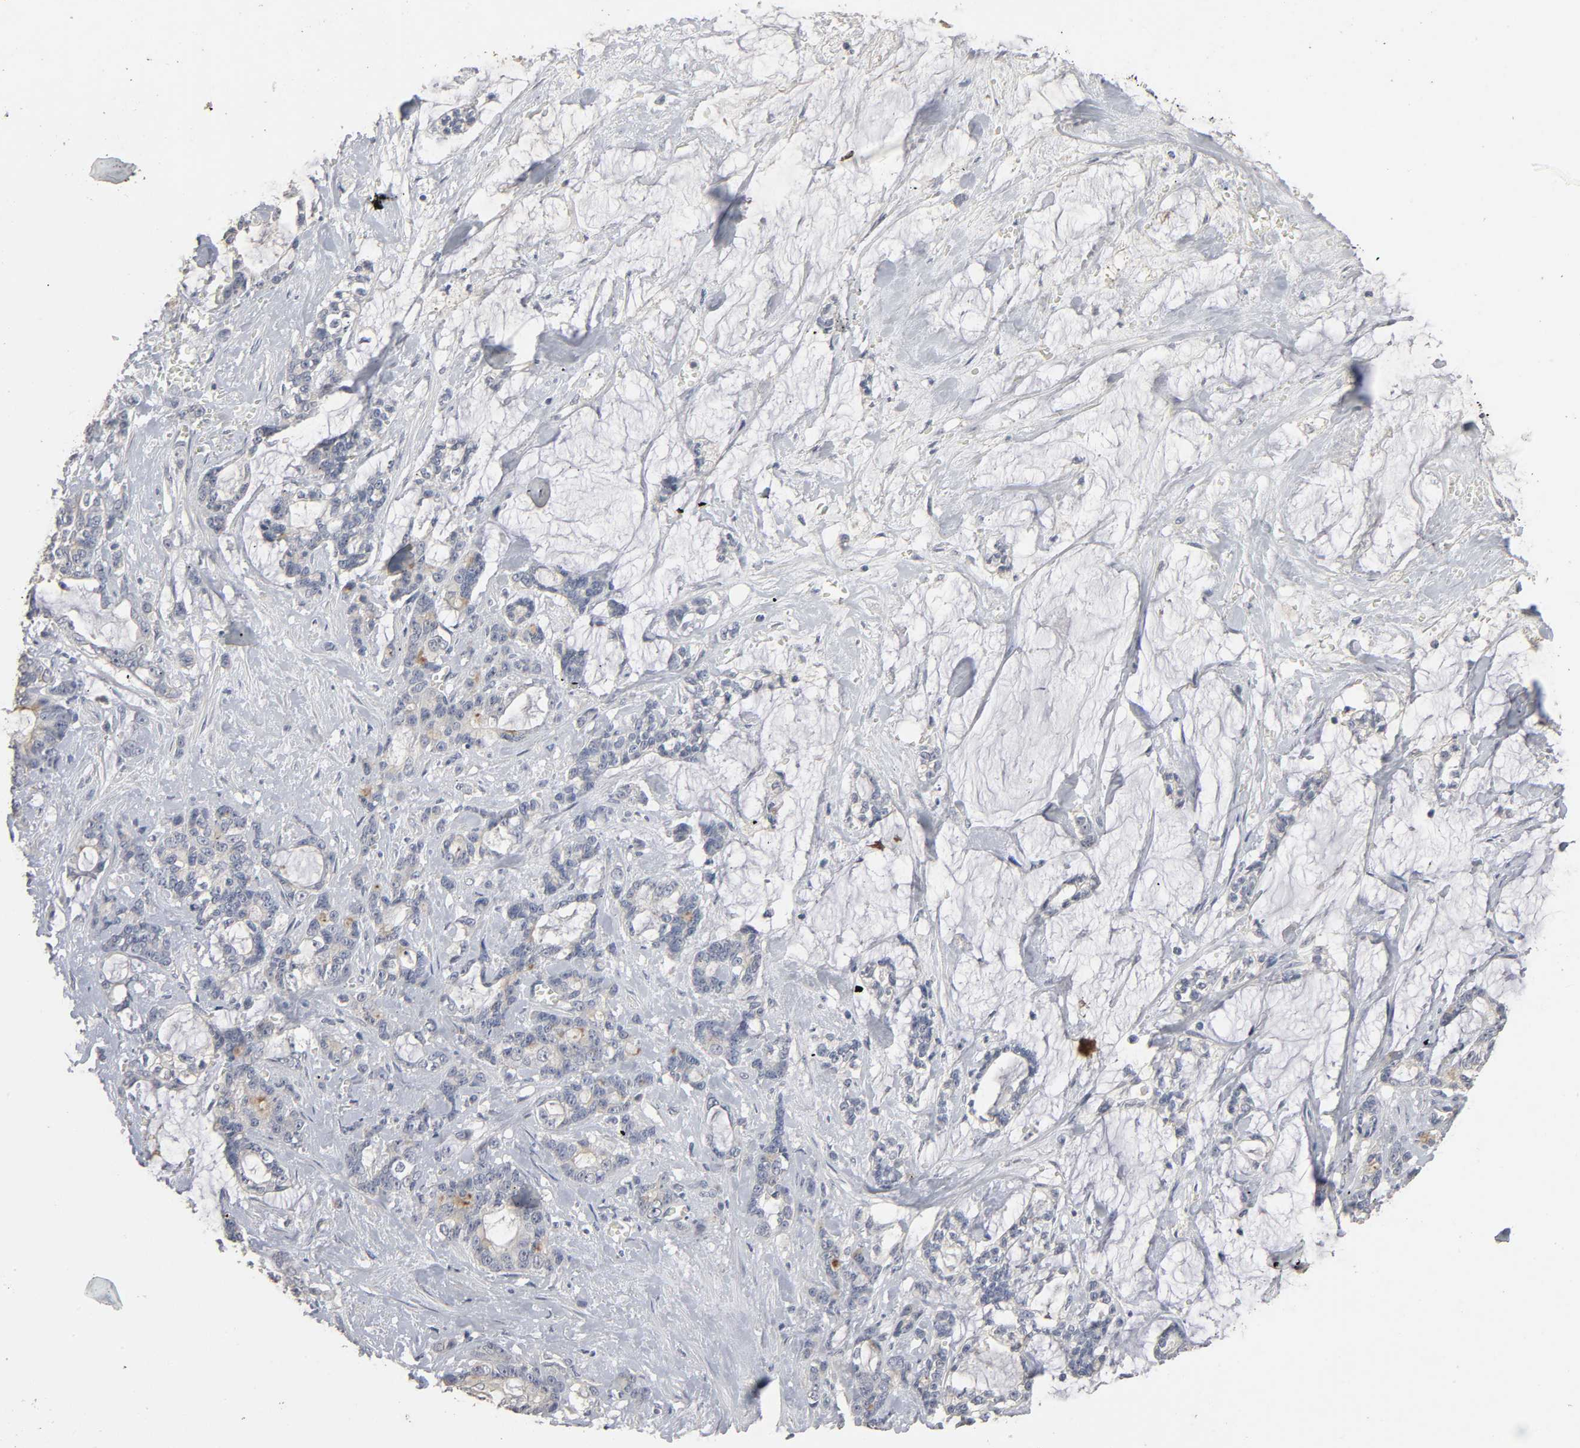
{"staining": {"intensity": "moderate", "quantity": "<25%", "location": "cytoplasmic/membranous"}, "tissue": "pancreatic cancer", "cell_type": "Tumor cells", "image_type": "cancer", "snomed": [{"axis": "morphology", "description": "Adenocarcinoma, NOS"}, {"axis": "topography", "description": "Pancreas"}], "caption": "The image exhibits staining of adenocarcinoma (pancreatic), revealing moderate cytoplasmic/membranous protein staining (brown color) within tumor cells. (DAB (3,3'-diaminobenzidine) IHC with brightfield microscopy, high magnification).", "gene": "SLC10A2", "patient": {"sex": "female", "age": 73}}